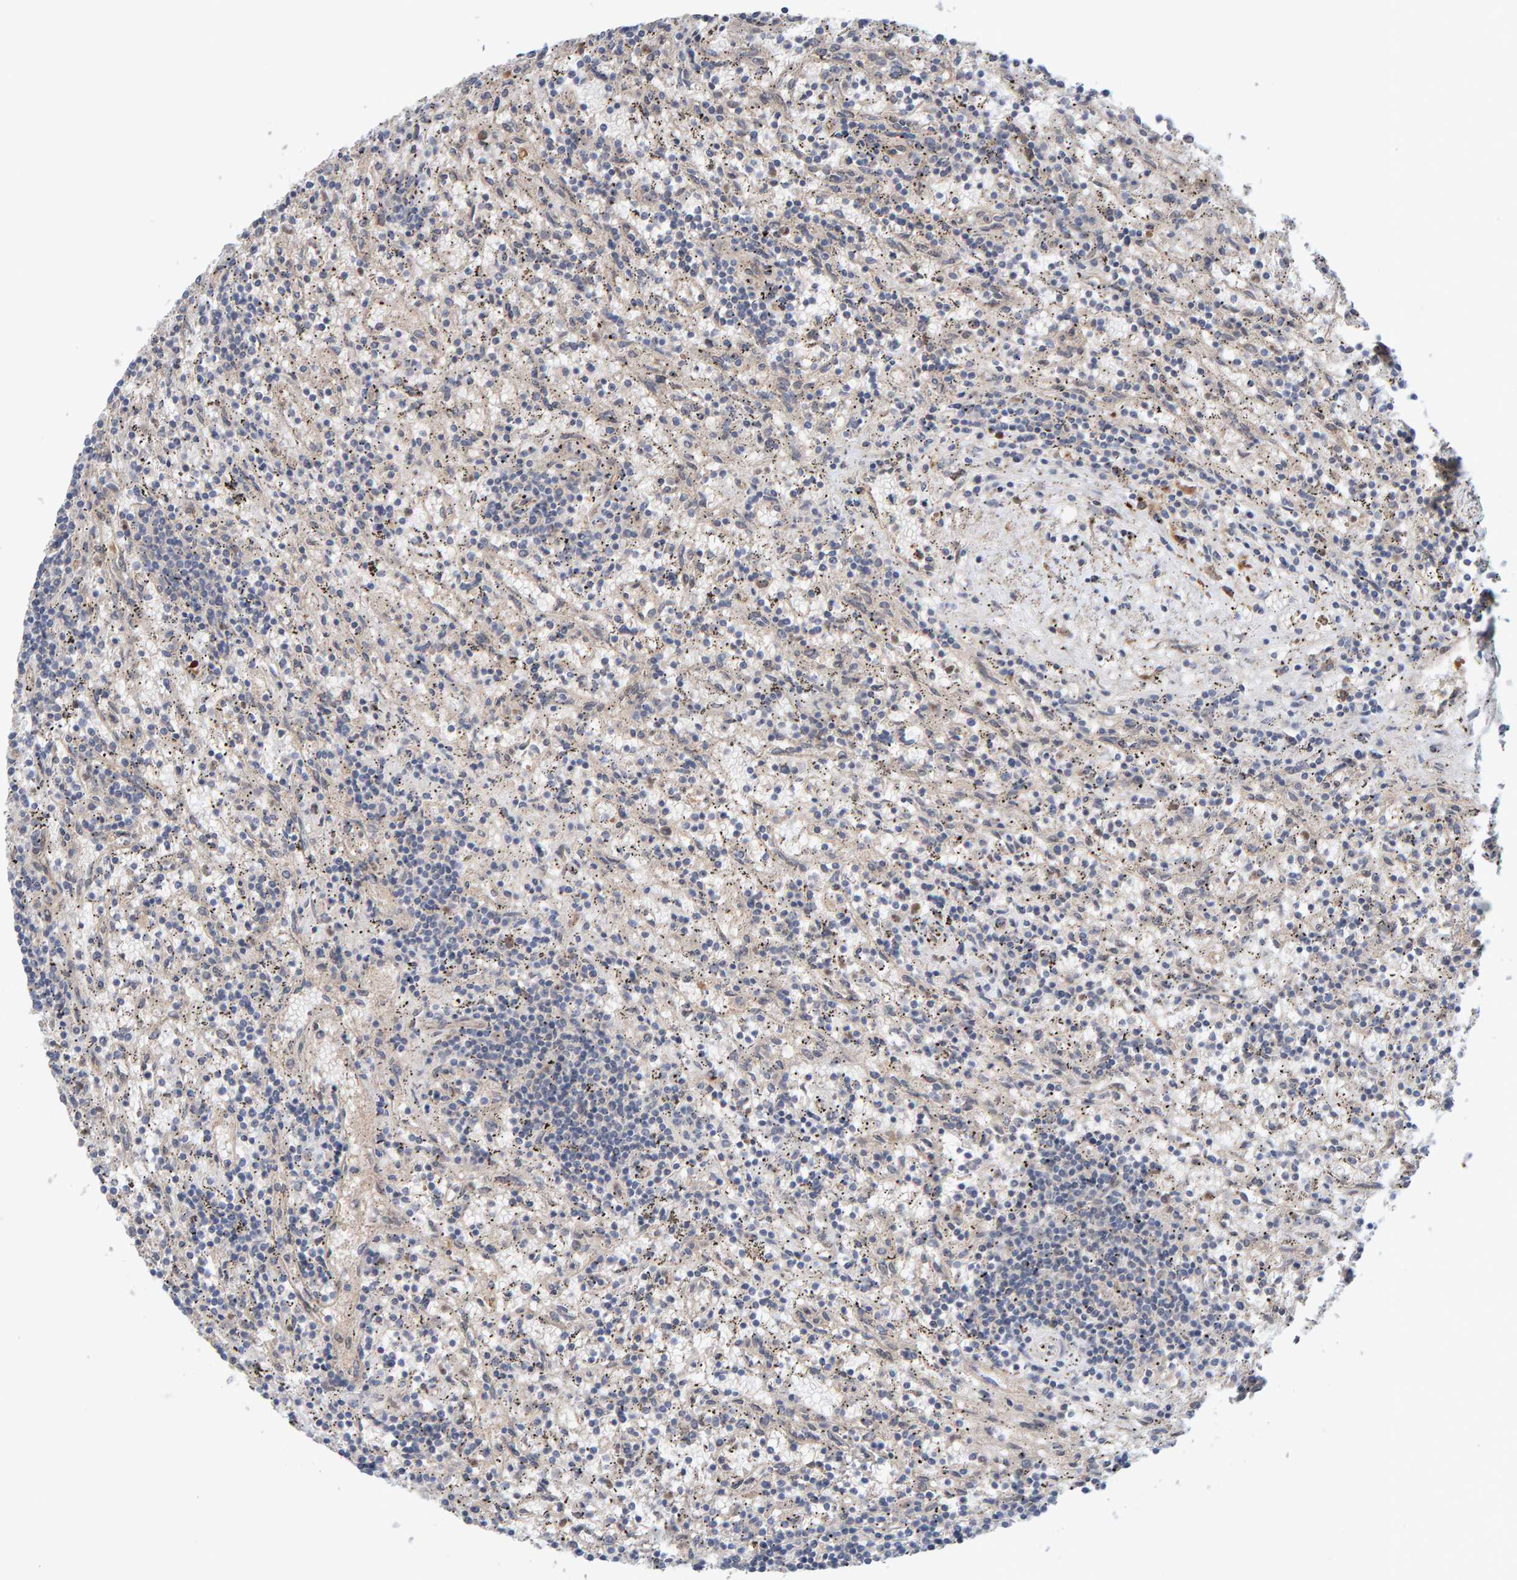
{"staining": {"intensity": "negative", "quantity": "none", "location": "none"}, "tissue": "lymphoma", "cell_type": "Tumor cells", "image_type": "cancer", "snomed": [{"axis": "morphology", "description": "Malignant lymphoma, non-Hodgkin's type, Low grade"}, {"axis": "topography", "description": "Spleen"}], "caption": "Micrograph shows no significant protein positivity in tumor cells of lymphoma.", "gene": "LRSAM1", "patient": {"sex": "male", "age": 76}}